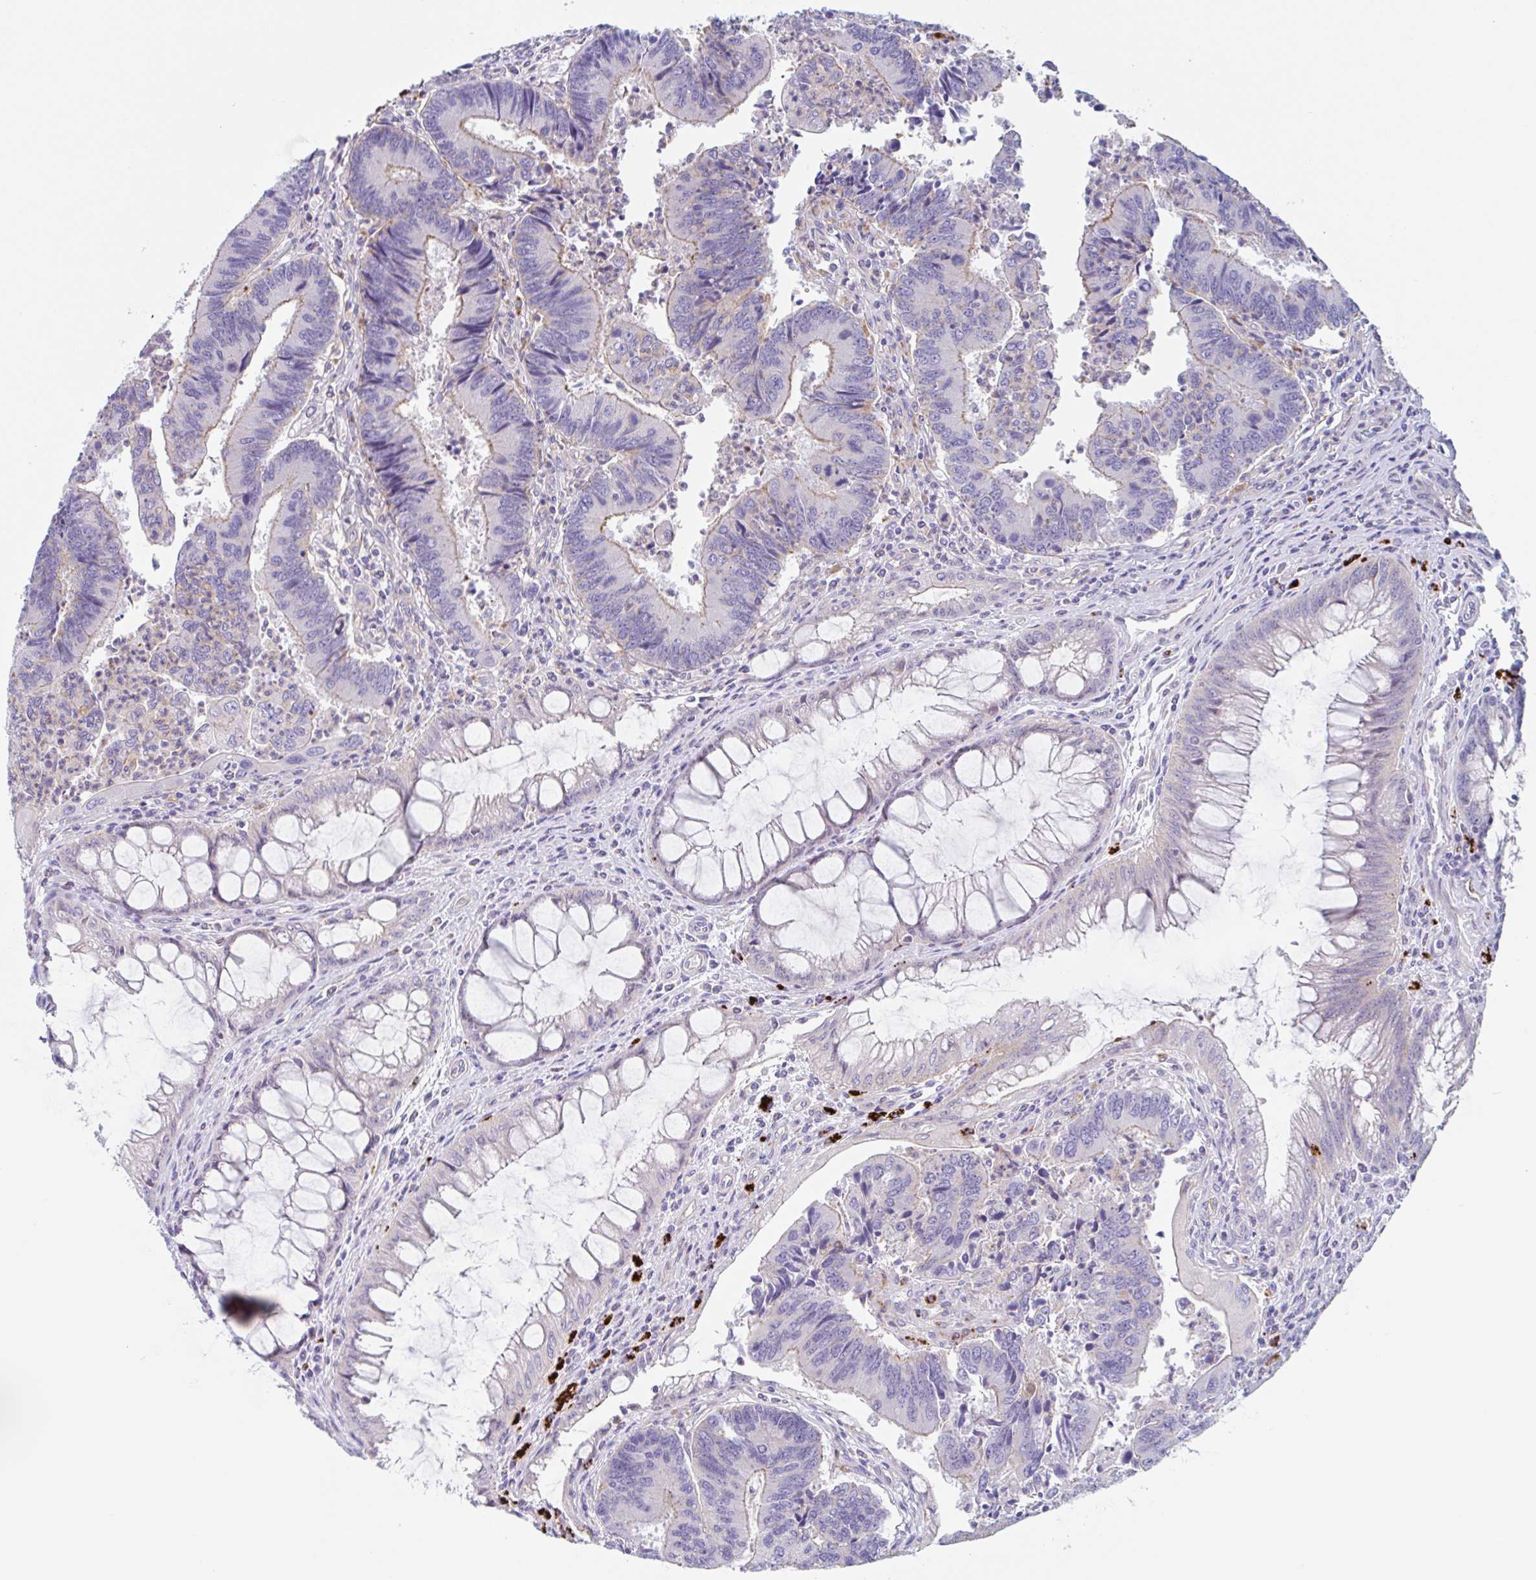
{"staining": {"intensity": "weak", "quantity": "25%-75%", "location": "cytoplasmic/membranous"}, "tissue": "colorectal cancer", "cell_type": "Tumor cells", "image_type": "cancer", "snomed": [{"axis": "morphology", "description": "Adenocarcinoma, NOS"}, {"axis": "topography", "description": "Colon"}], "caption": "This is a photomicrograph of IHC staining of colorectal adenocarcinoma, which shows weak positivity in the cytoplasmic/membranous of tumor cells.", "gene": "LENG9", "patient": {"sex": "female", "age": 67}}